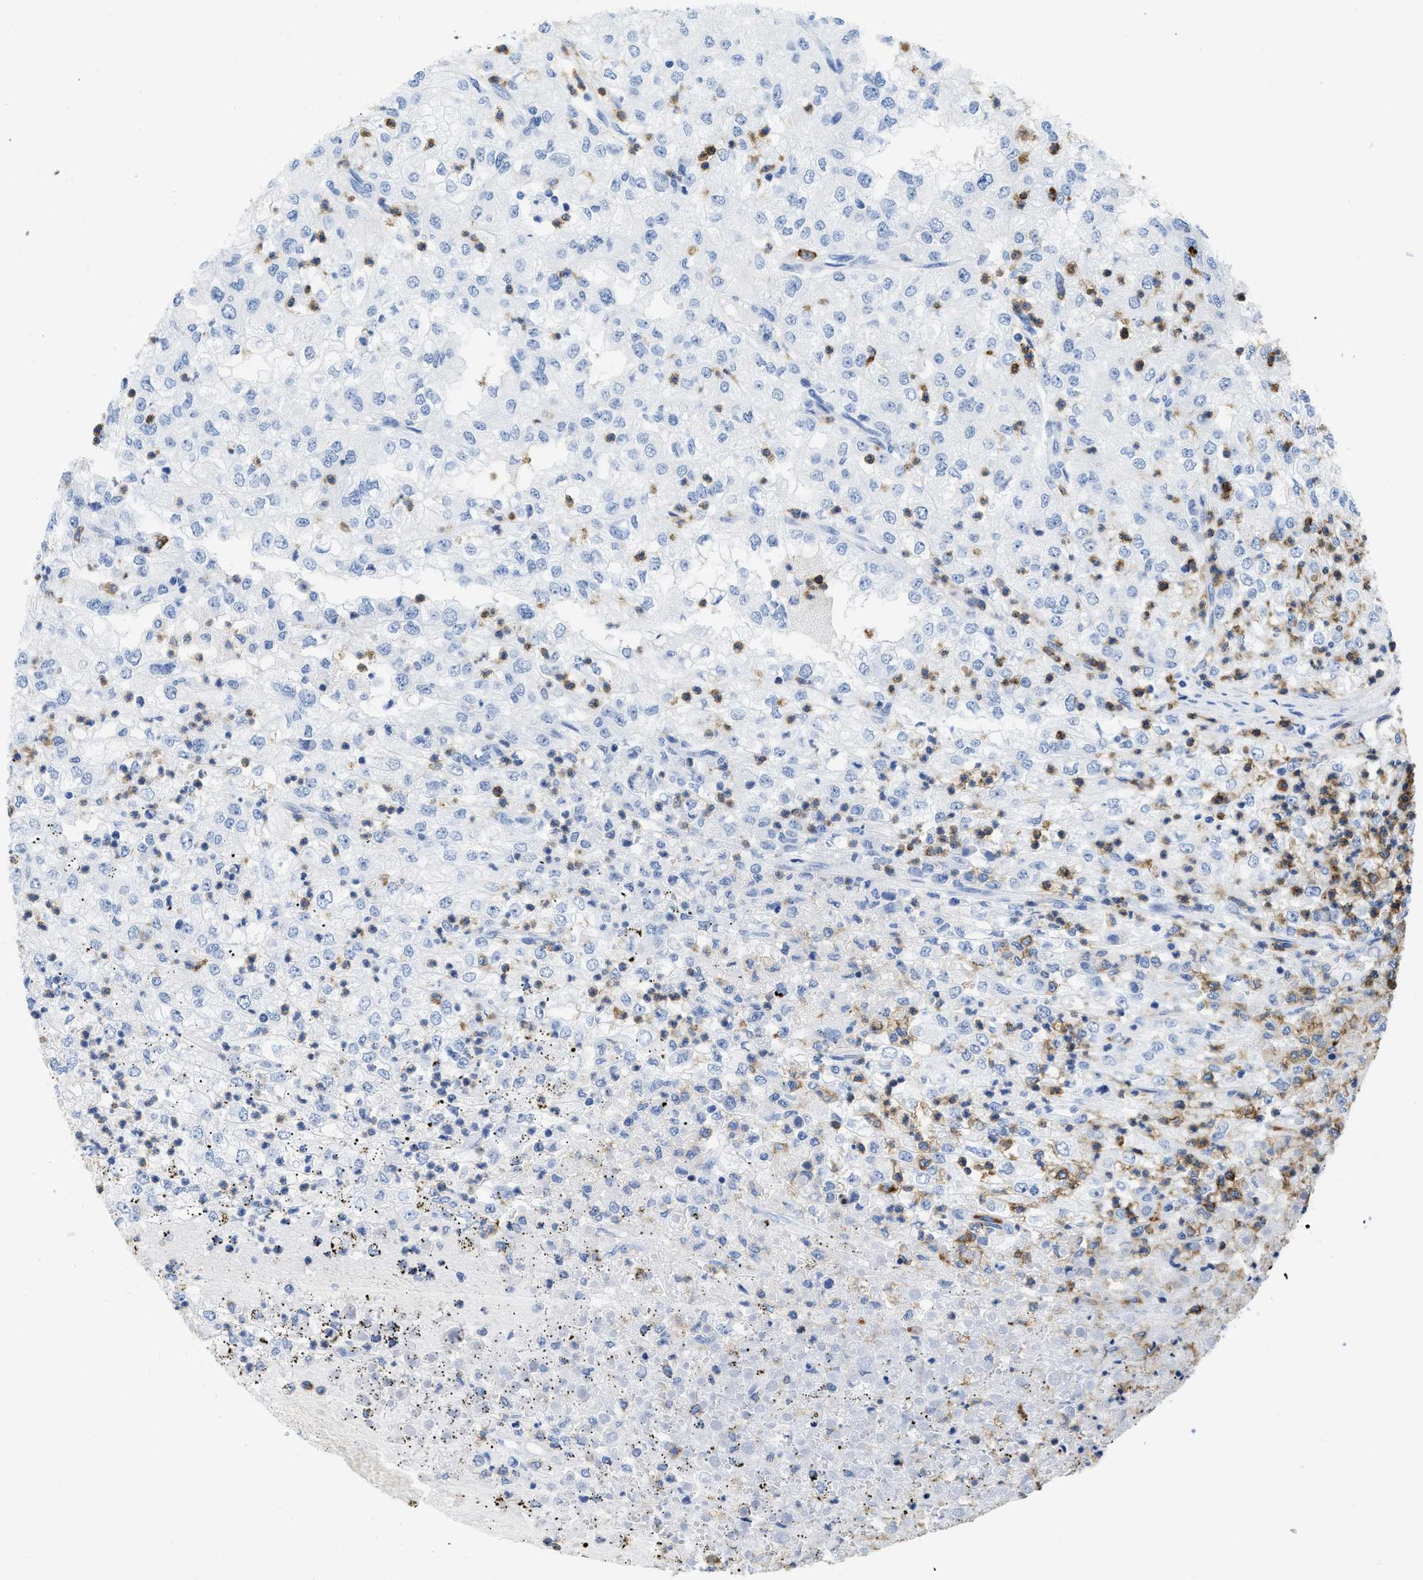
{"staining": {"intensity": "negative", "quantity": "none", "location": "none"}, "tissue": "renal cancer", "cell_type": "Tumor cells", "image_type": "cancer", "snomed": [{"axis": "morphology", "description": "Adenocarcinoma, NOS"}, {"axis": "topography", "description": "Kidney"}], "caption": "Renal cancer stained for a protein using immunohistochemistry displays no positivity tumor cells.", "gene": "CR1", "patient": {"sex": "female", "age": 54}}